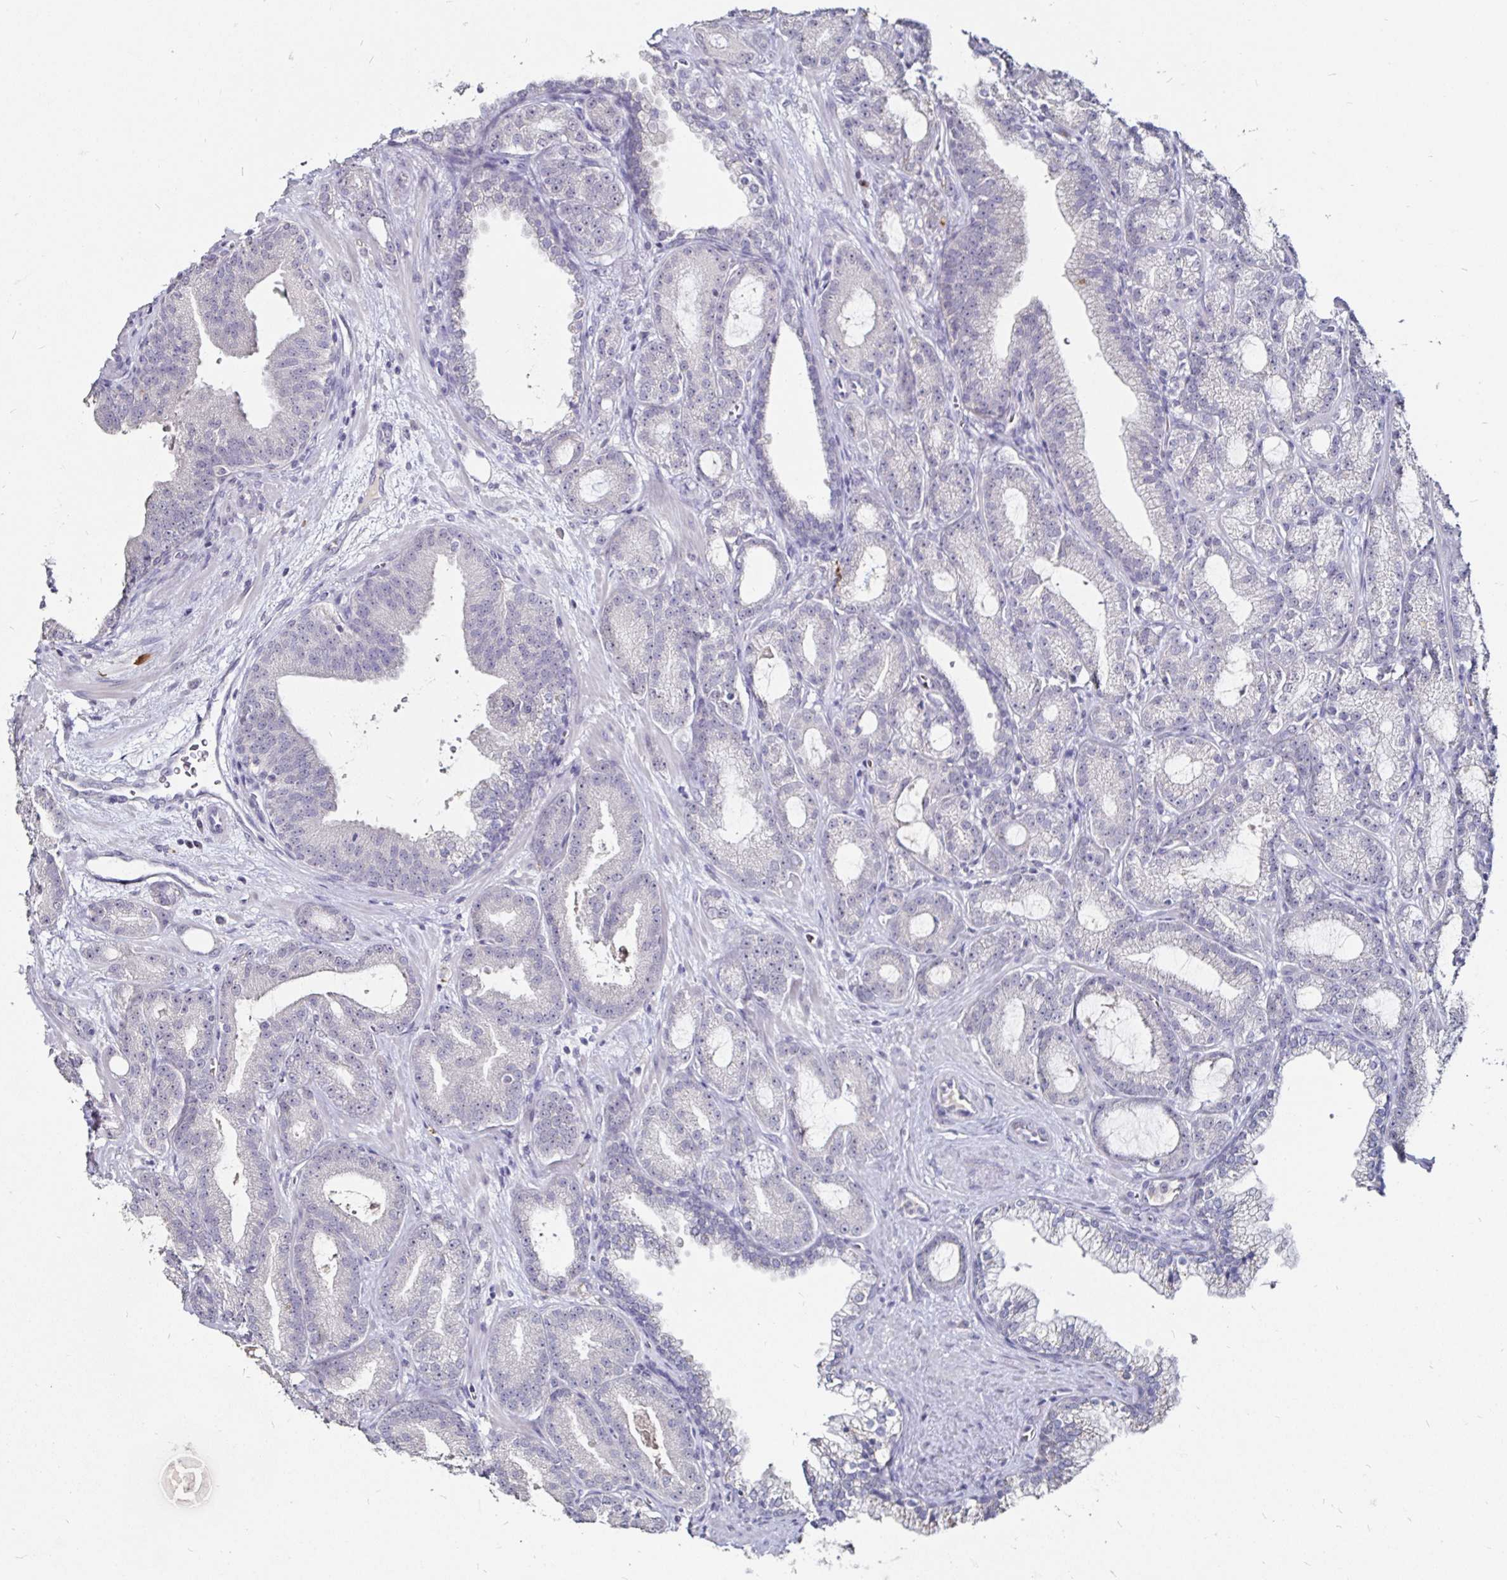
{"staining": {"intensity": "negative", "quantity": "none", "location": "none"}, "tissue": "prostate cancer", "cell_type": "Tumor cells", "image_type": "cancer", "snomed": [{"axis": "morphology", "description": "Adenocarcinoma, High grade"}, {"axis": "topography", "description": "Prostate"}], "caption": "Prostate cancer was stained to show a protein in brown. There is no significant positivity in tumor cells. (Immunohistochemistry (ihc), brightfield microscopy, high magnification).", "gene": "FAIM2", "patient": {"sex": "male", "age": 65}}